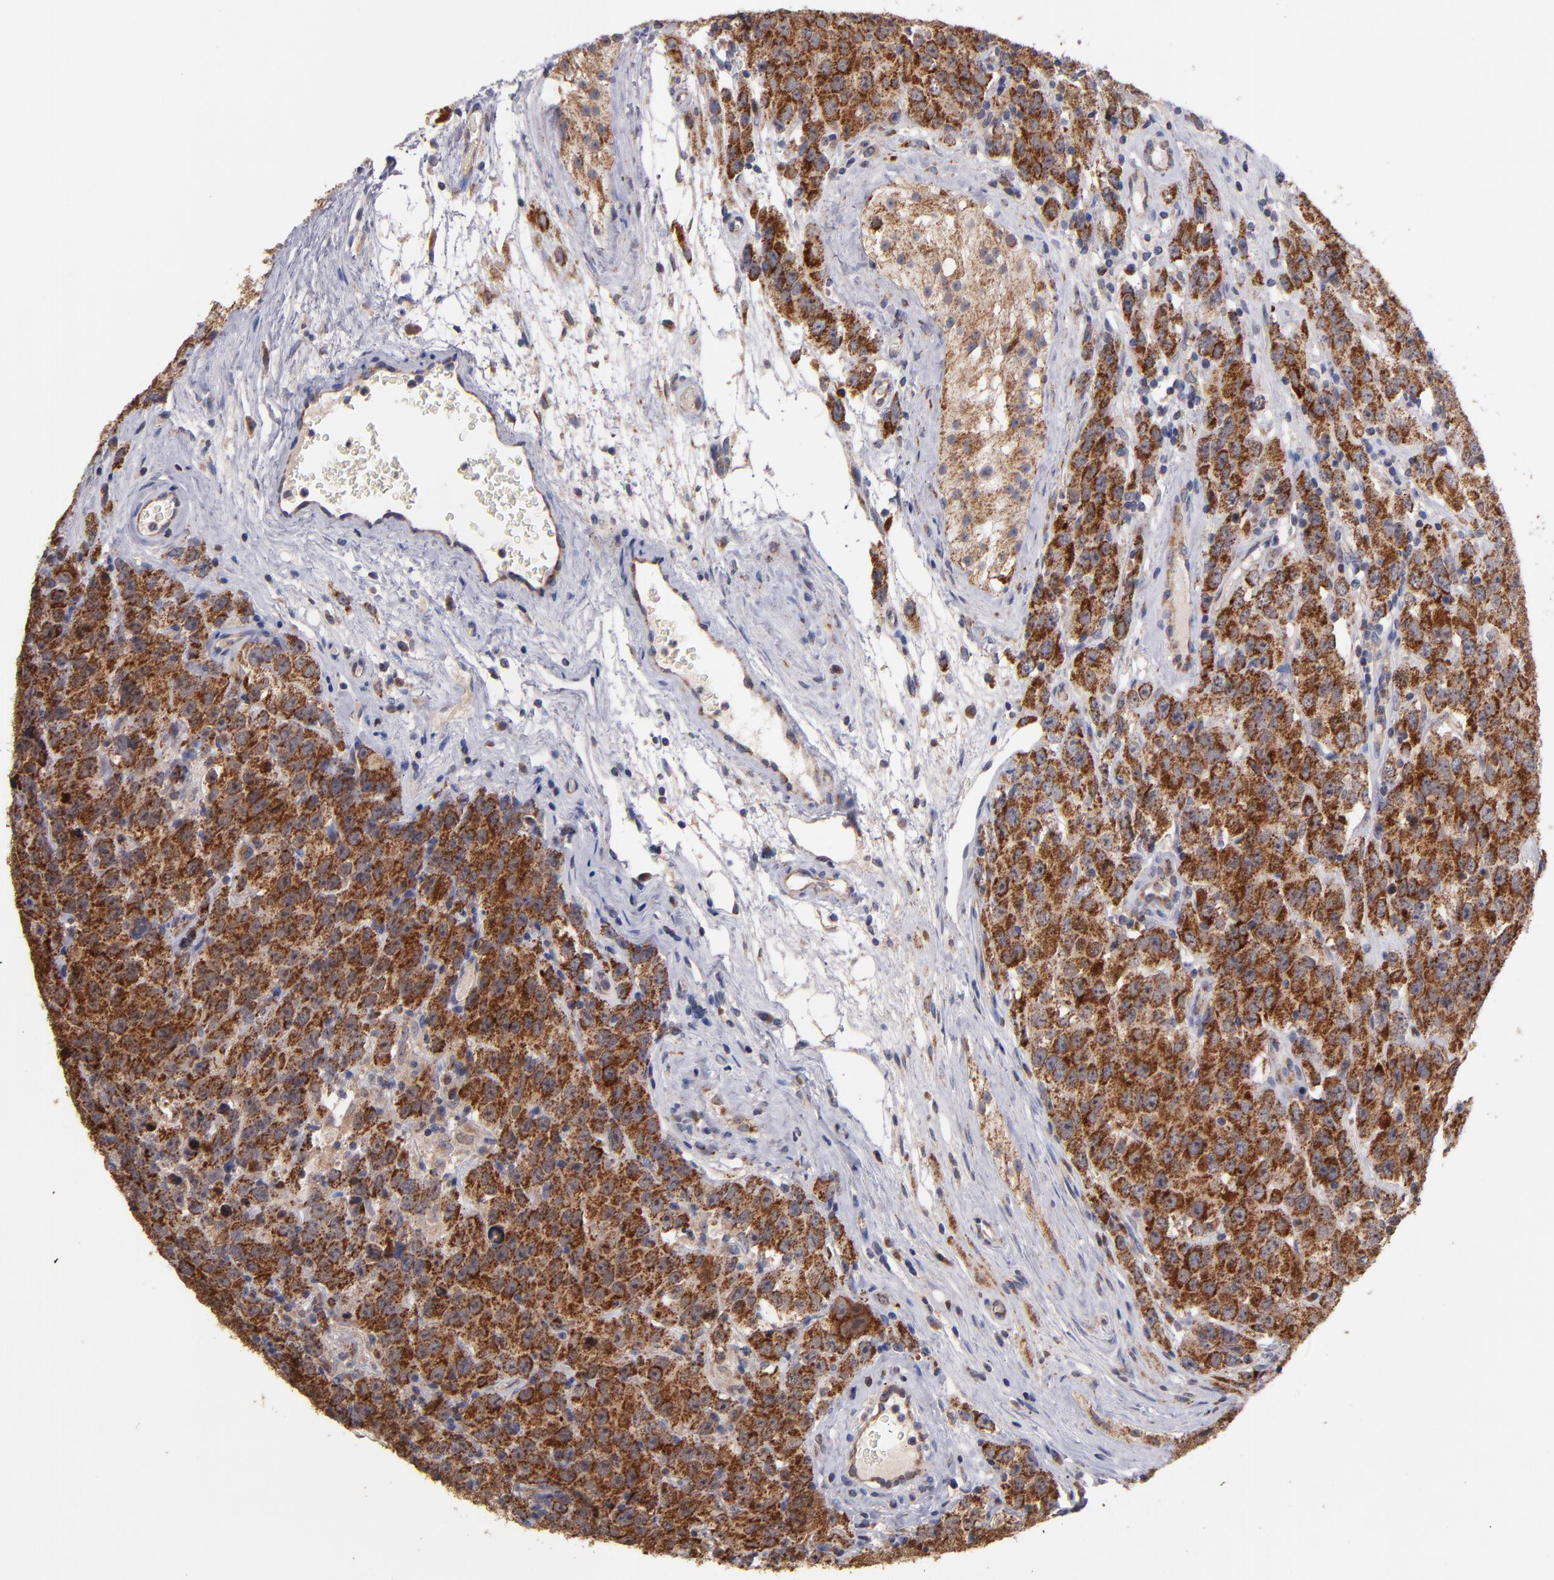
{"staining": {"intensity": "strong", "quantity": ">75%", "location": "cytoplasmic/membranous"}, "tissue": "testis cancer", "cell_type": "Tumor cells", "image_type": "cancer", "snomed": [{"axis": "morphology", "description": "Seminoma, NOS"}, {"axis": "topography", "description": "Testis"}], "caption": "Strong cytoplasmic/membranous expression is seen in about >75% of tumor cells in testis cancer (seminoma).", "gene": "DIABLO", "patient": {"sex": "male", "age": 52}}